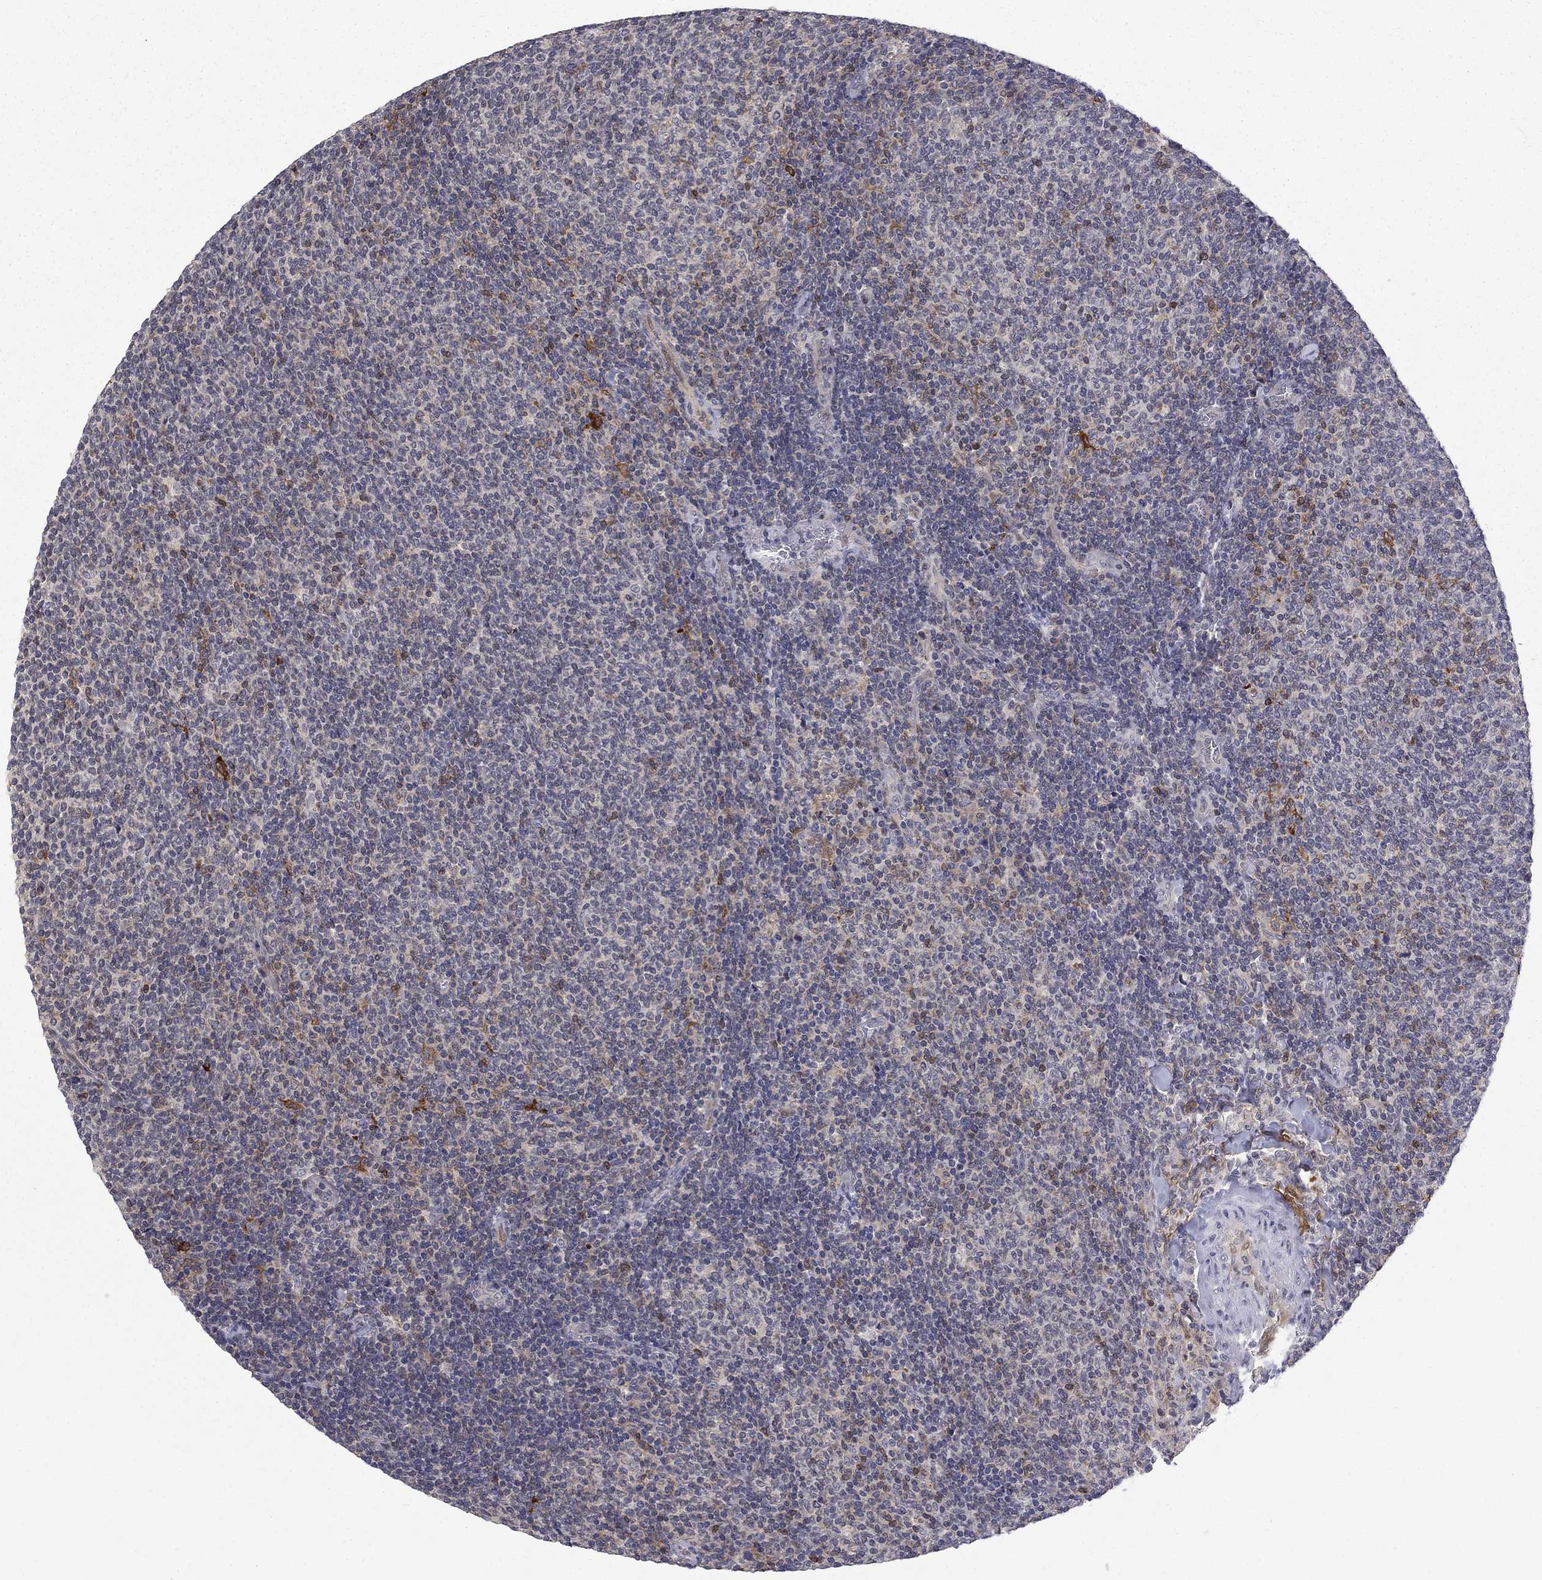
{"staining": {"intensity": "weak", "quantity": ">75%", "location": "cytoplasmic/membranous"}, "tissue": "lymphoma", "cell_type": "Tumor cells", "image_type": "cancer", "snomed": [{"axis": "morphology", "description": "Malignant lymphoma, non-Hodgkin's type, Low grade"}, {"axis": "topography", "description": "Lymph node"}], "caption": "Protein staining of lymphoma tissue reveals weak cytoplasmic/membranous expression in approximately >75% of tumor cells.", "gene": "PCBP3", "patient": {"sex": "male", "age": 52}}